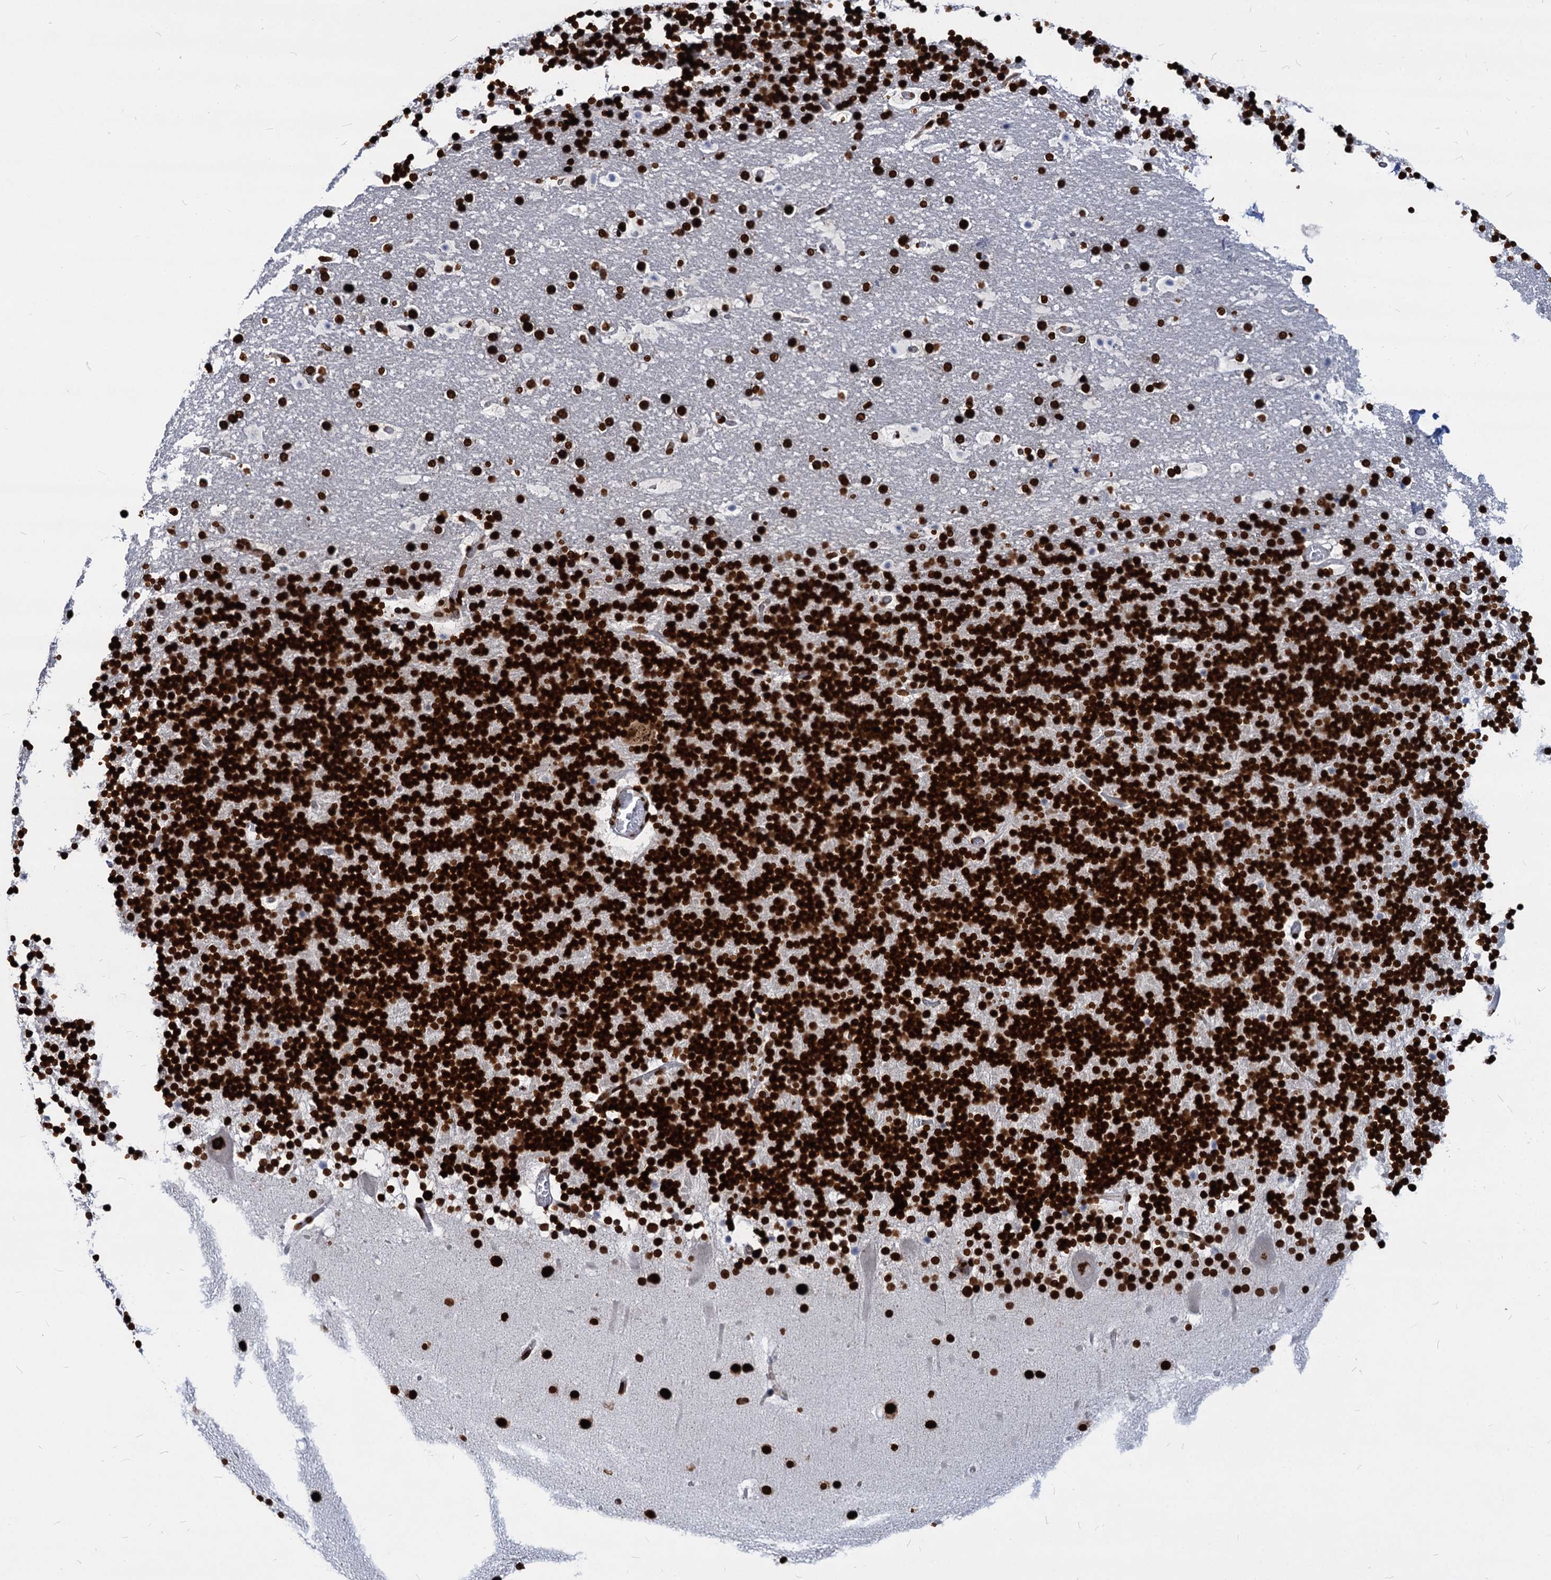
{"staining": {"intensity": "strong", "quantity": "25%-75%", "location": "nuclear"}, "tissue": "cerebellum", "cell_type": "Cells in granular layer", "image_type": "normal", "snomed": [{"axis": "morphology", "description": "Normal tissue, NOS"}, {"axis": "topography", "description": "Cerebellum"}], "caption": "The micrograph exhibits staining of normal cerebellum, revealing strong nuclear protein expression (brown color) within cells in granular layer.", "gene": "MECP2", "patient": {"sex": "male", "age": 57}}